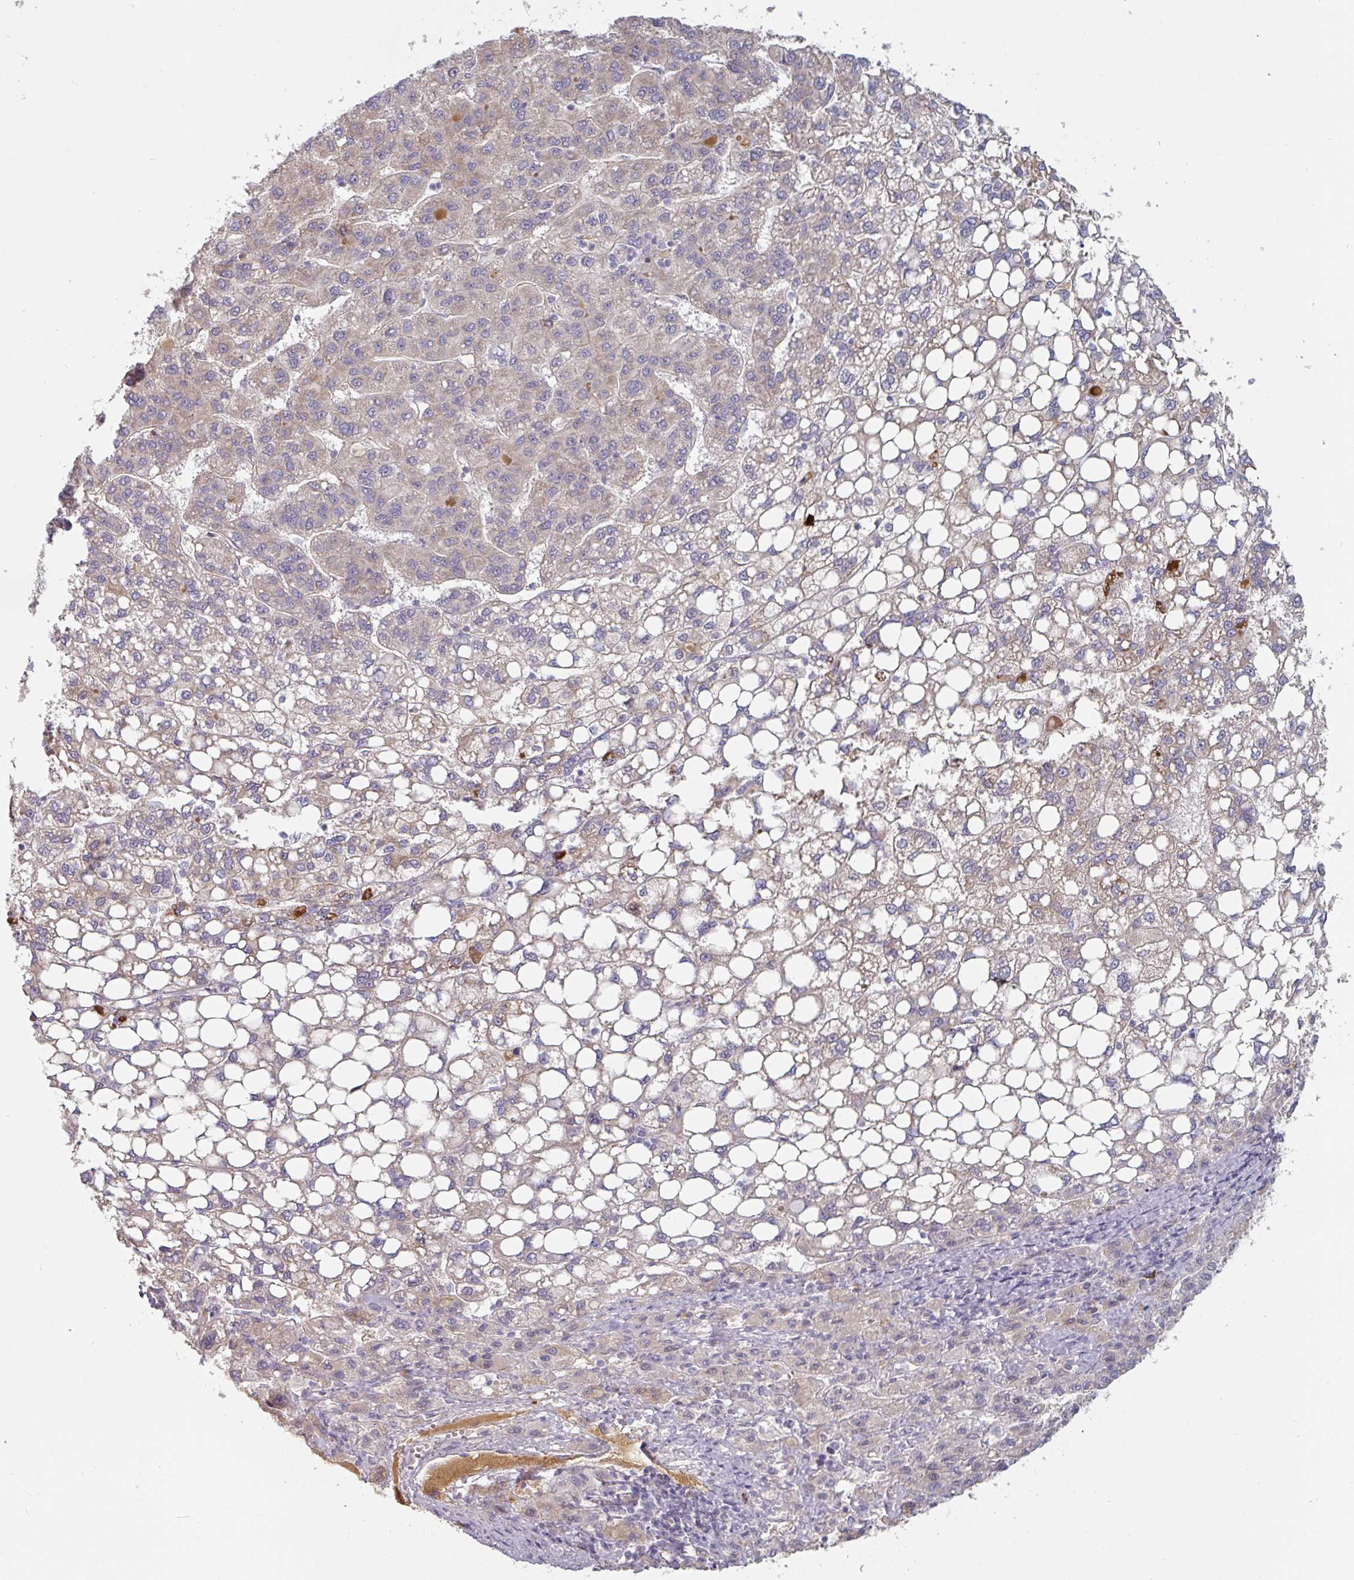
{"staining": {"intensity": "negative", "quantity": "none", "location": "none"}, "tissue": "liver cancer", "cell_type": "Tumor cells", "image_type": "cancer", "snomed": [{"axis": "morphology", "description": "Carcinoma, Hepatocellular, NOS"}, {"axis": "topography", "description": "Liver"}], "caption": "An IHC histopathology image of liver cancer is shown. There is no staining in tumor cells of liver cancer. (DAB (3,3'-diaminobenzidine) immunohistochemistry with hematoxylin counter stain).", "gene": "CEP78", "patient": {"sex": "female", "age": 82}}